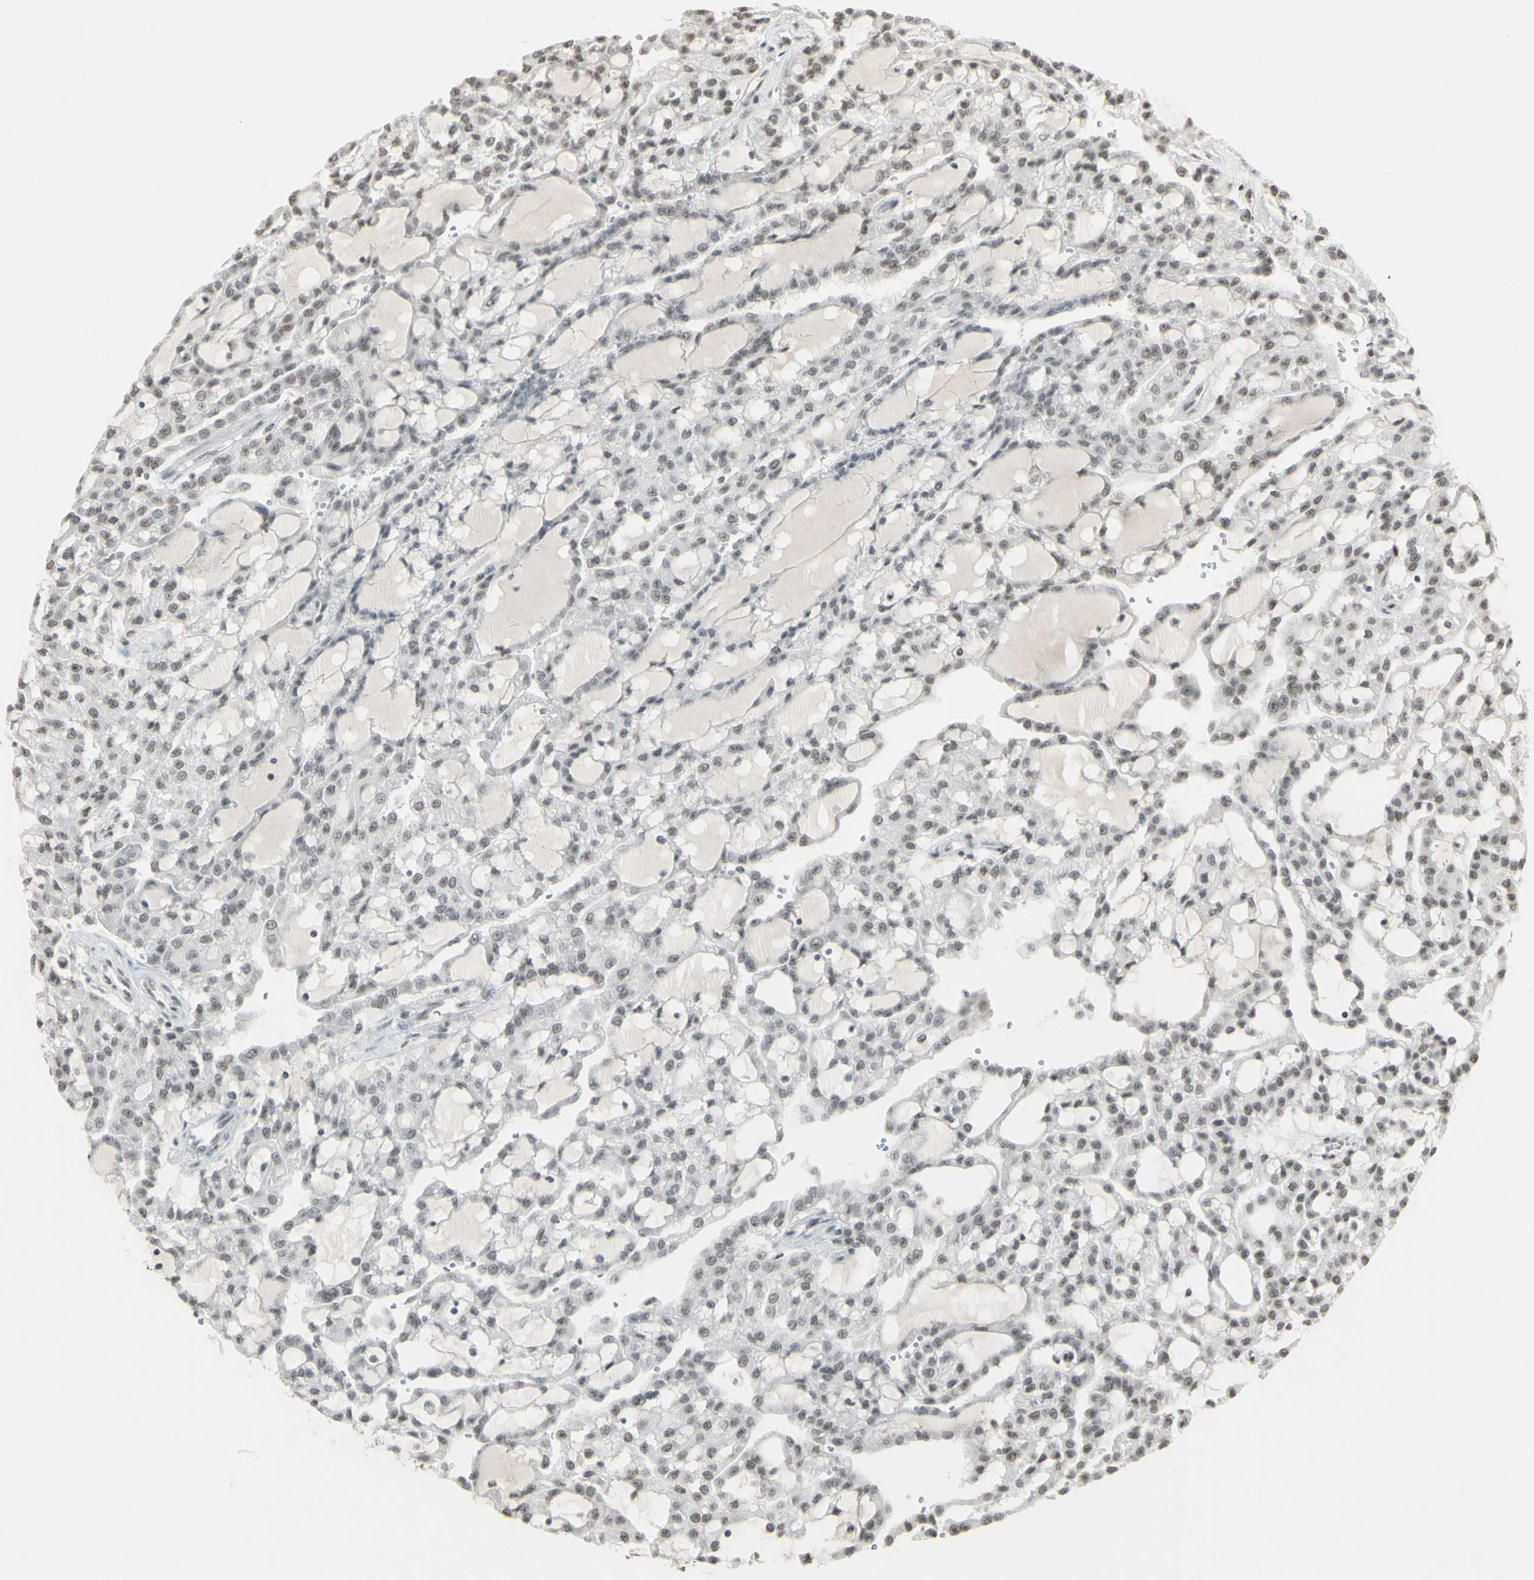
{"staining": {"intensity": "negative", "quantity": "none", "location": "none"}, "tissue": "renal cancer", "cell_type": "Tumor cells", "image_type": "cancer", "snomed": [{"axis": "morphology", "description": "Adenocarcinoma, NOS"}, {"axis": "topography", "description": "Kidney"}], "caption": "The immunohistochemistry photomicrograph has no significant expression in tumor cells of adenocarcinoma (renal) tissue.", "gene": "TRIM28", "patient": {"sex": "male", "age": 63}}